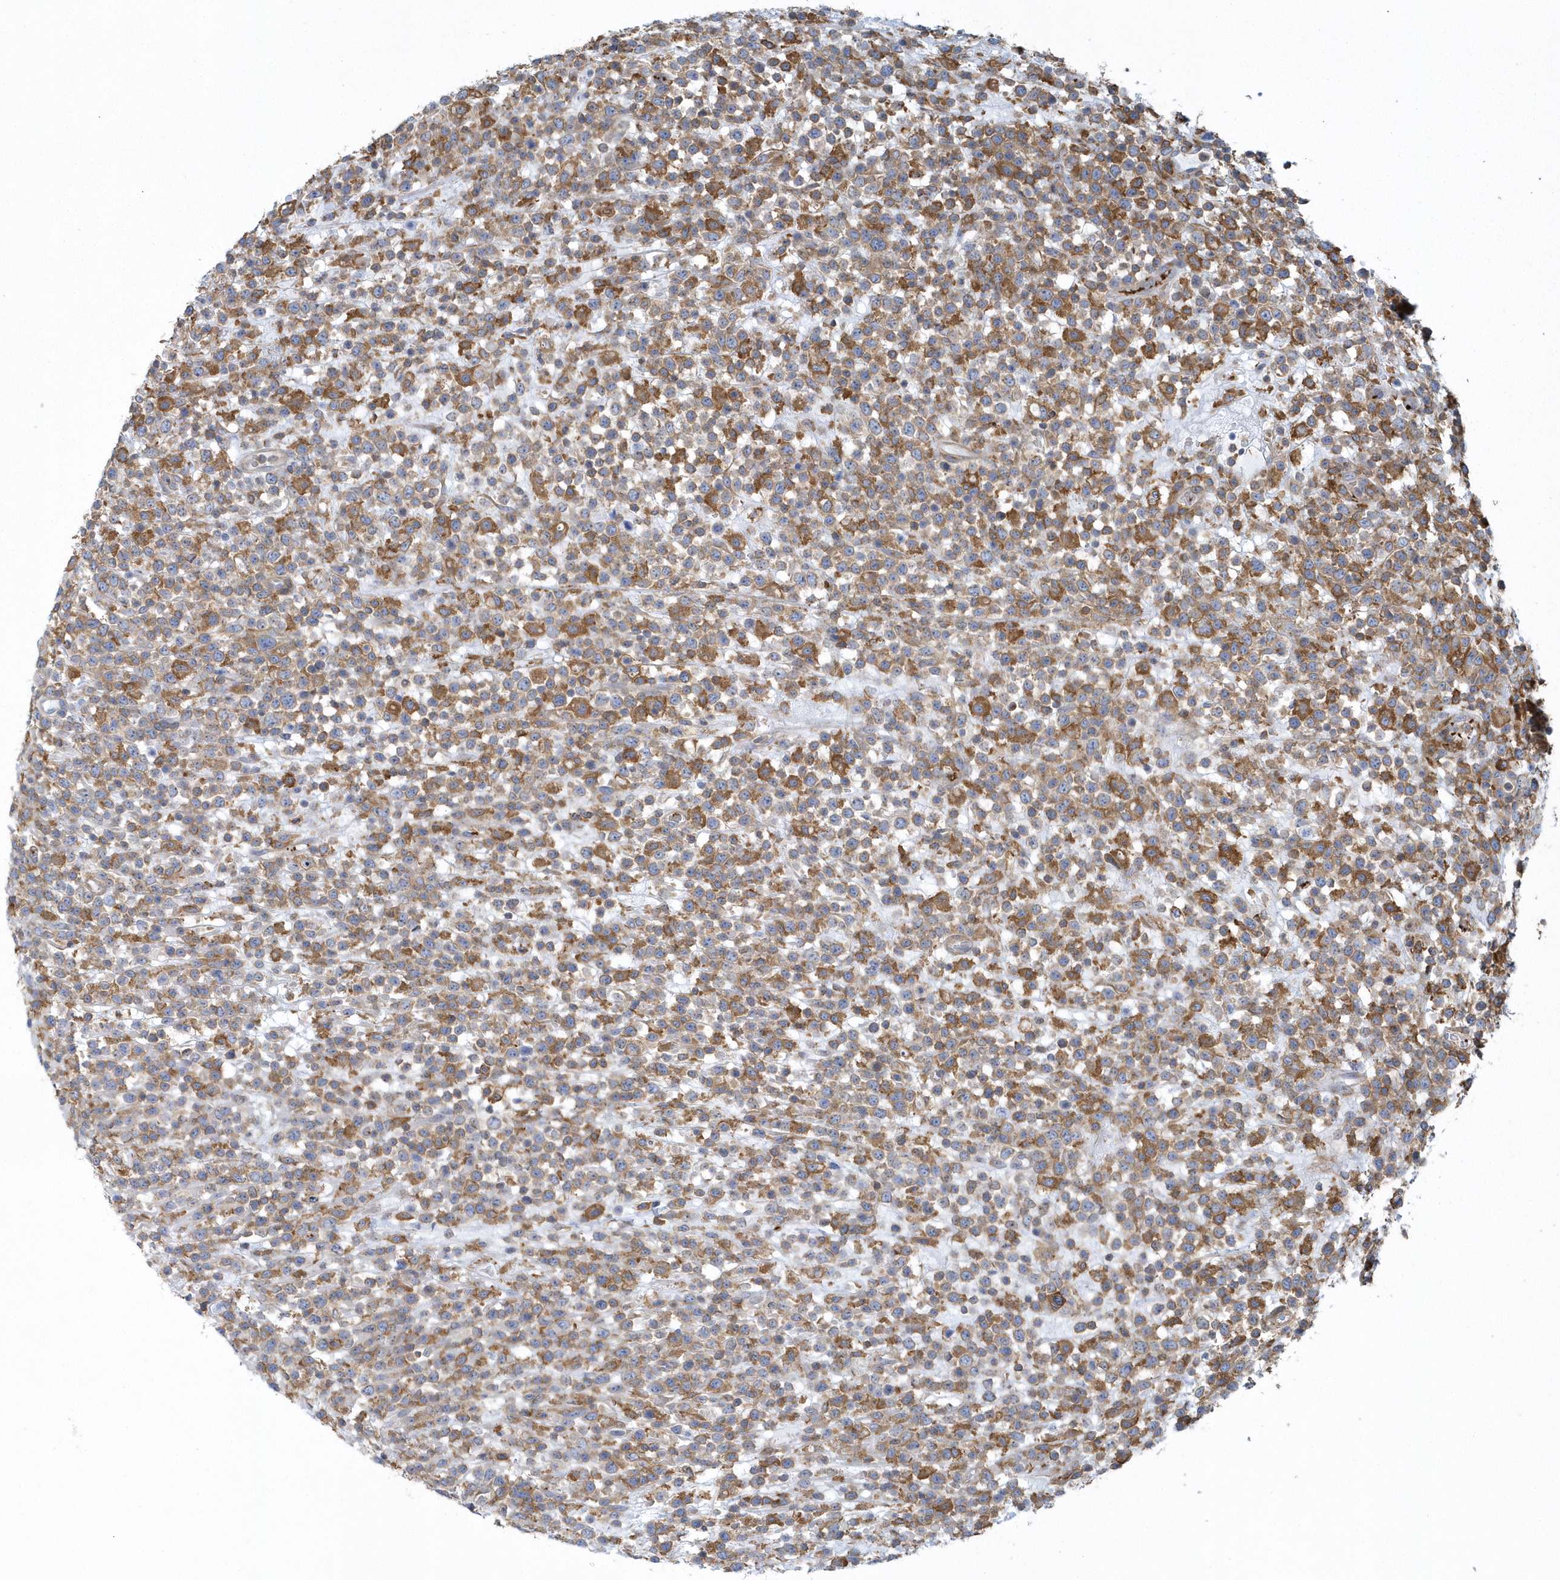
{"staining": {"intensity": "moderate", "quantity": ">75%", "location": "cytoplasmic/membranous"}, "tissue": "lymphoma", "cell_type": "Tumor cells", "image_type": "cancer", "snomed": [{"axis": "morphology", "description": "Malignant lymphoma, non-Hodgkin's type, High grade"}, {"axis": "topography", "description": "Colon"}], "caption": "About >75% of tumor cells in human lymphoma exhibit moderate cytoplasmic/membranous protein positivity as visualized by brown immunohistochemical staining.", "gene": "ARAP2", "patient": {"sex": "female", "age": 53}}